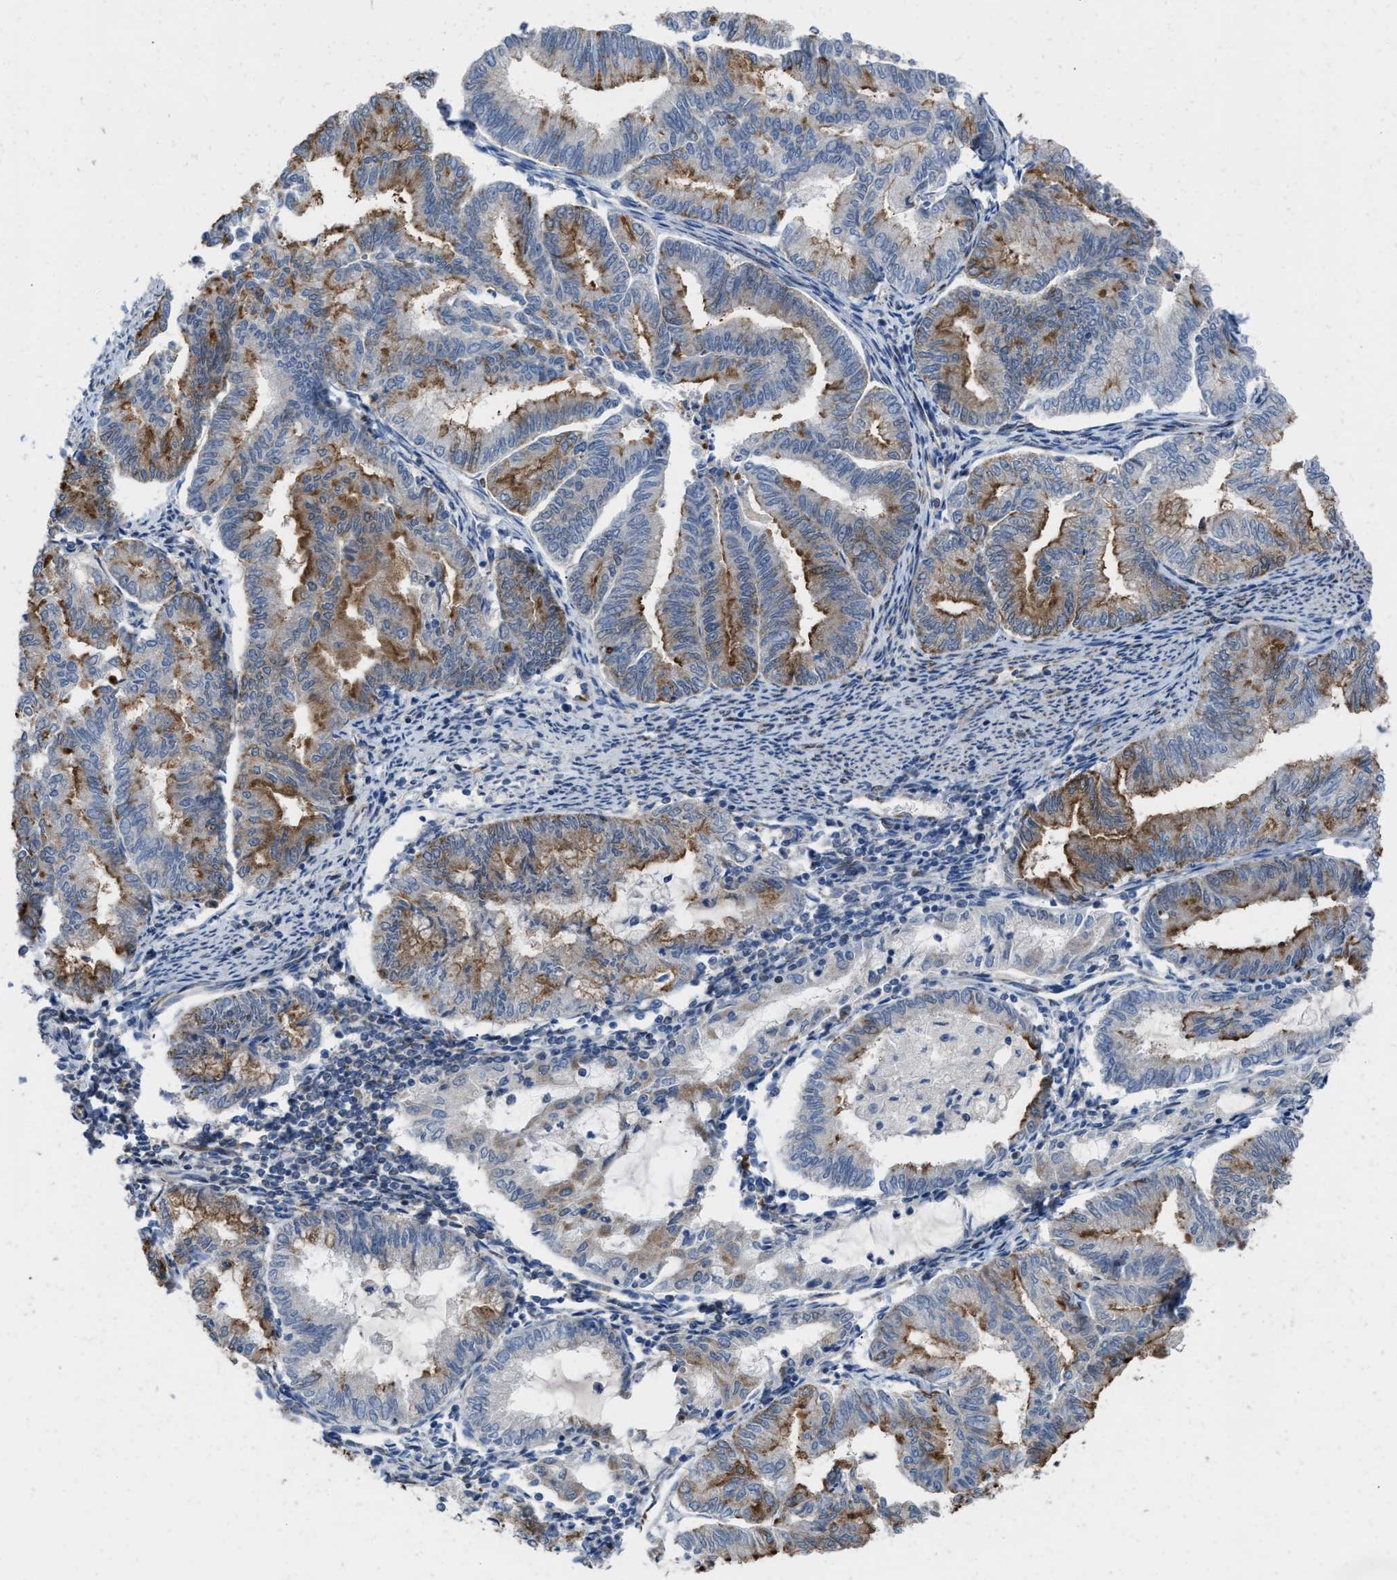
{"staining": {"intensity": "strong", "quantity": "25%-75%", "location": "cytoplasmic/membranous"}, "tissue": "endometrial cancer", "cell_type": "Tumor cells", "image_type": "cancer", "snomed": [{"axis": "morphology", "description": "Adenocarcinoma, NOS"}, {"axis": "topography", "description": "Endometrium"}], "caption": "Brown immunohistochemical staining in endometrial adenocarcinoma shows strong cytoplasmic/membranous staining in about 25%-75% of tumor cells.", "gene": "AKAP1", "patient": {"sex": "female", "age": 79}}